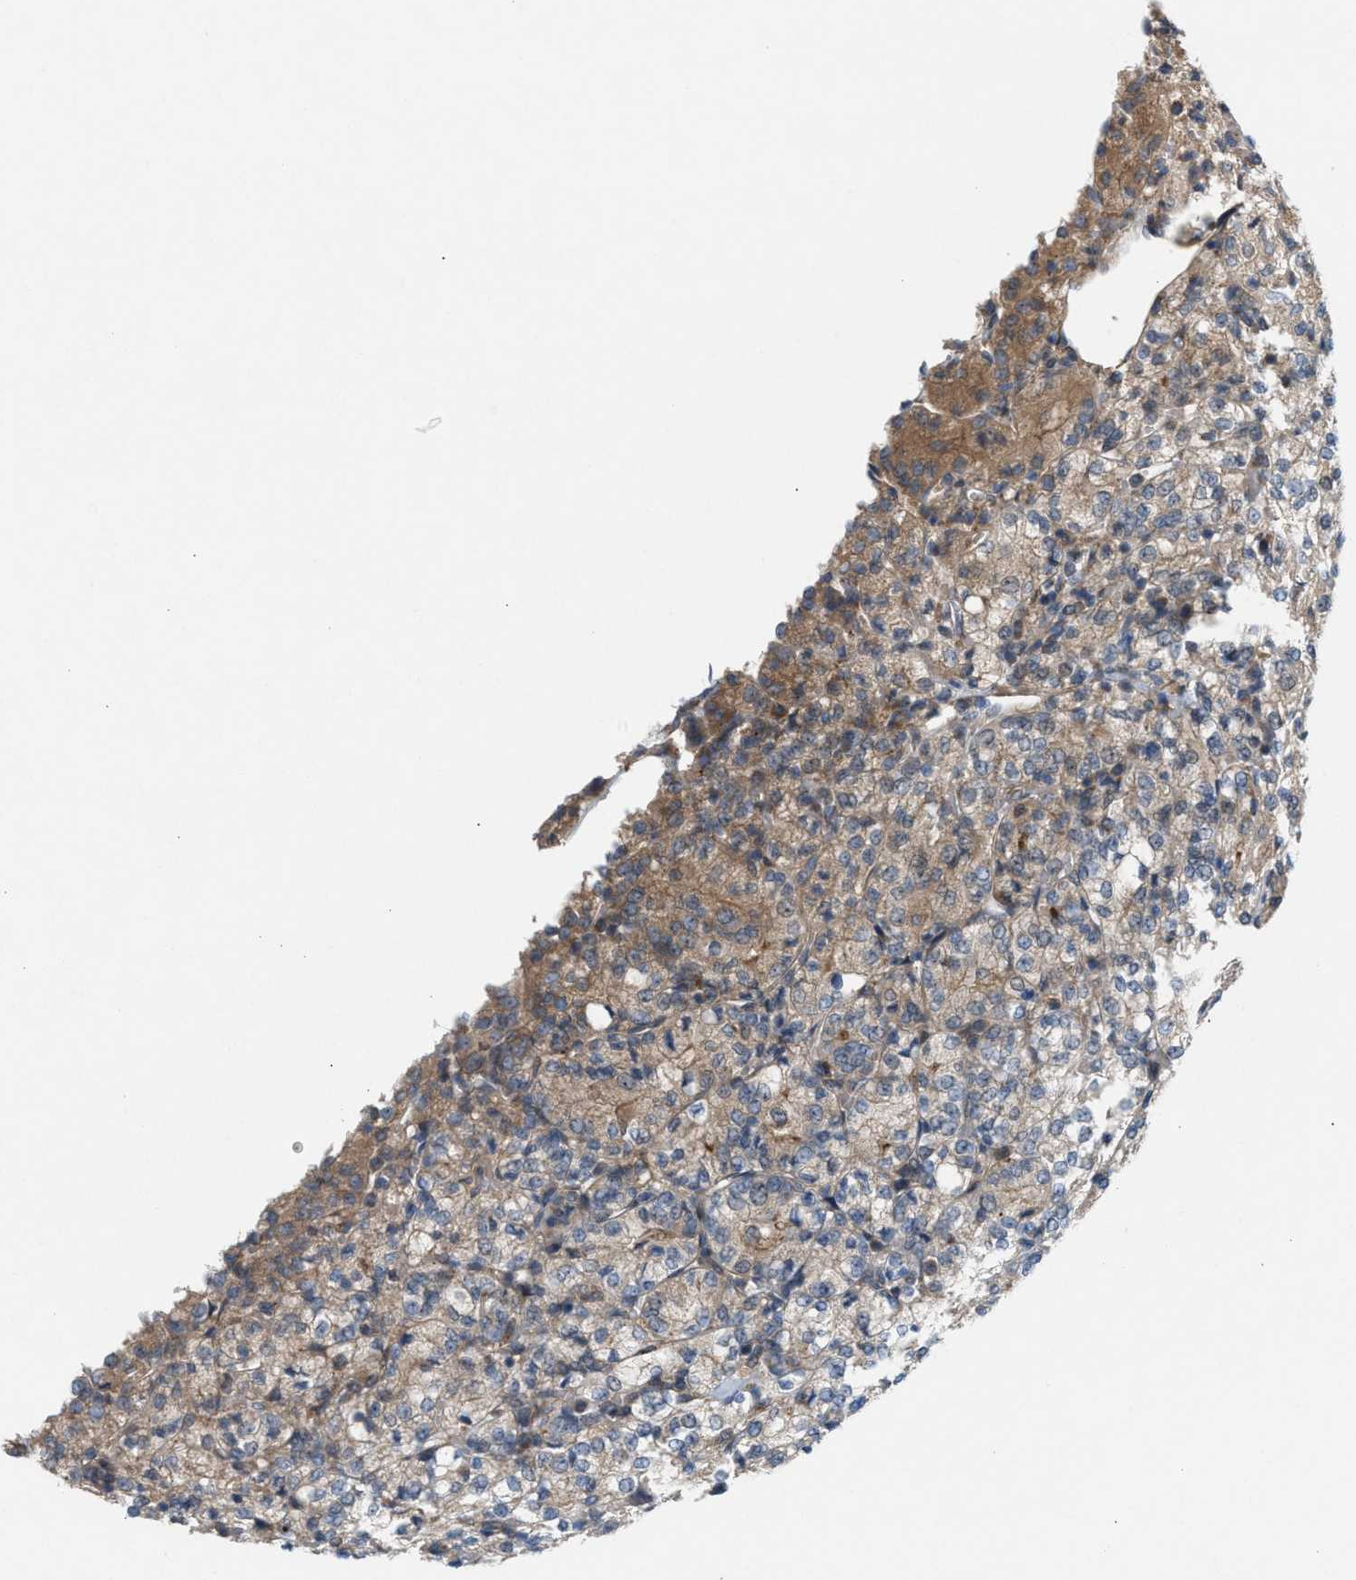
{"staining": {"intensity": "weak", "quantity": "25%-75%", "location": "cytoplasmic/membranous"}, "tissue": "renal cancer", "cell_type": "Tumor cells", "image_type": "cancer", "snomed": [{"axis": "morphology", "description": "Adenocarcinoma, NOS"}, {"axis": "topography", "description": "Kidney"}], "caption": "IHC histopathology image of renal cancer (adenocarcinoma) stained for a protein (brown), which reveals low levels of weak cytoplasmic/membranous positivity in about 25%-75% of tumor cells.", "gene": "CYB5D1", "patient": {"sex": "male", "age": 77}}